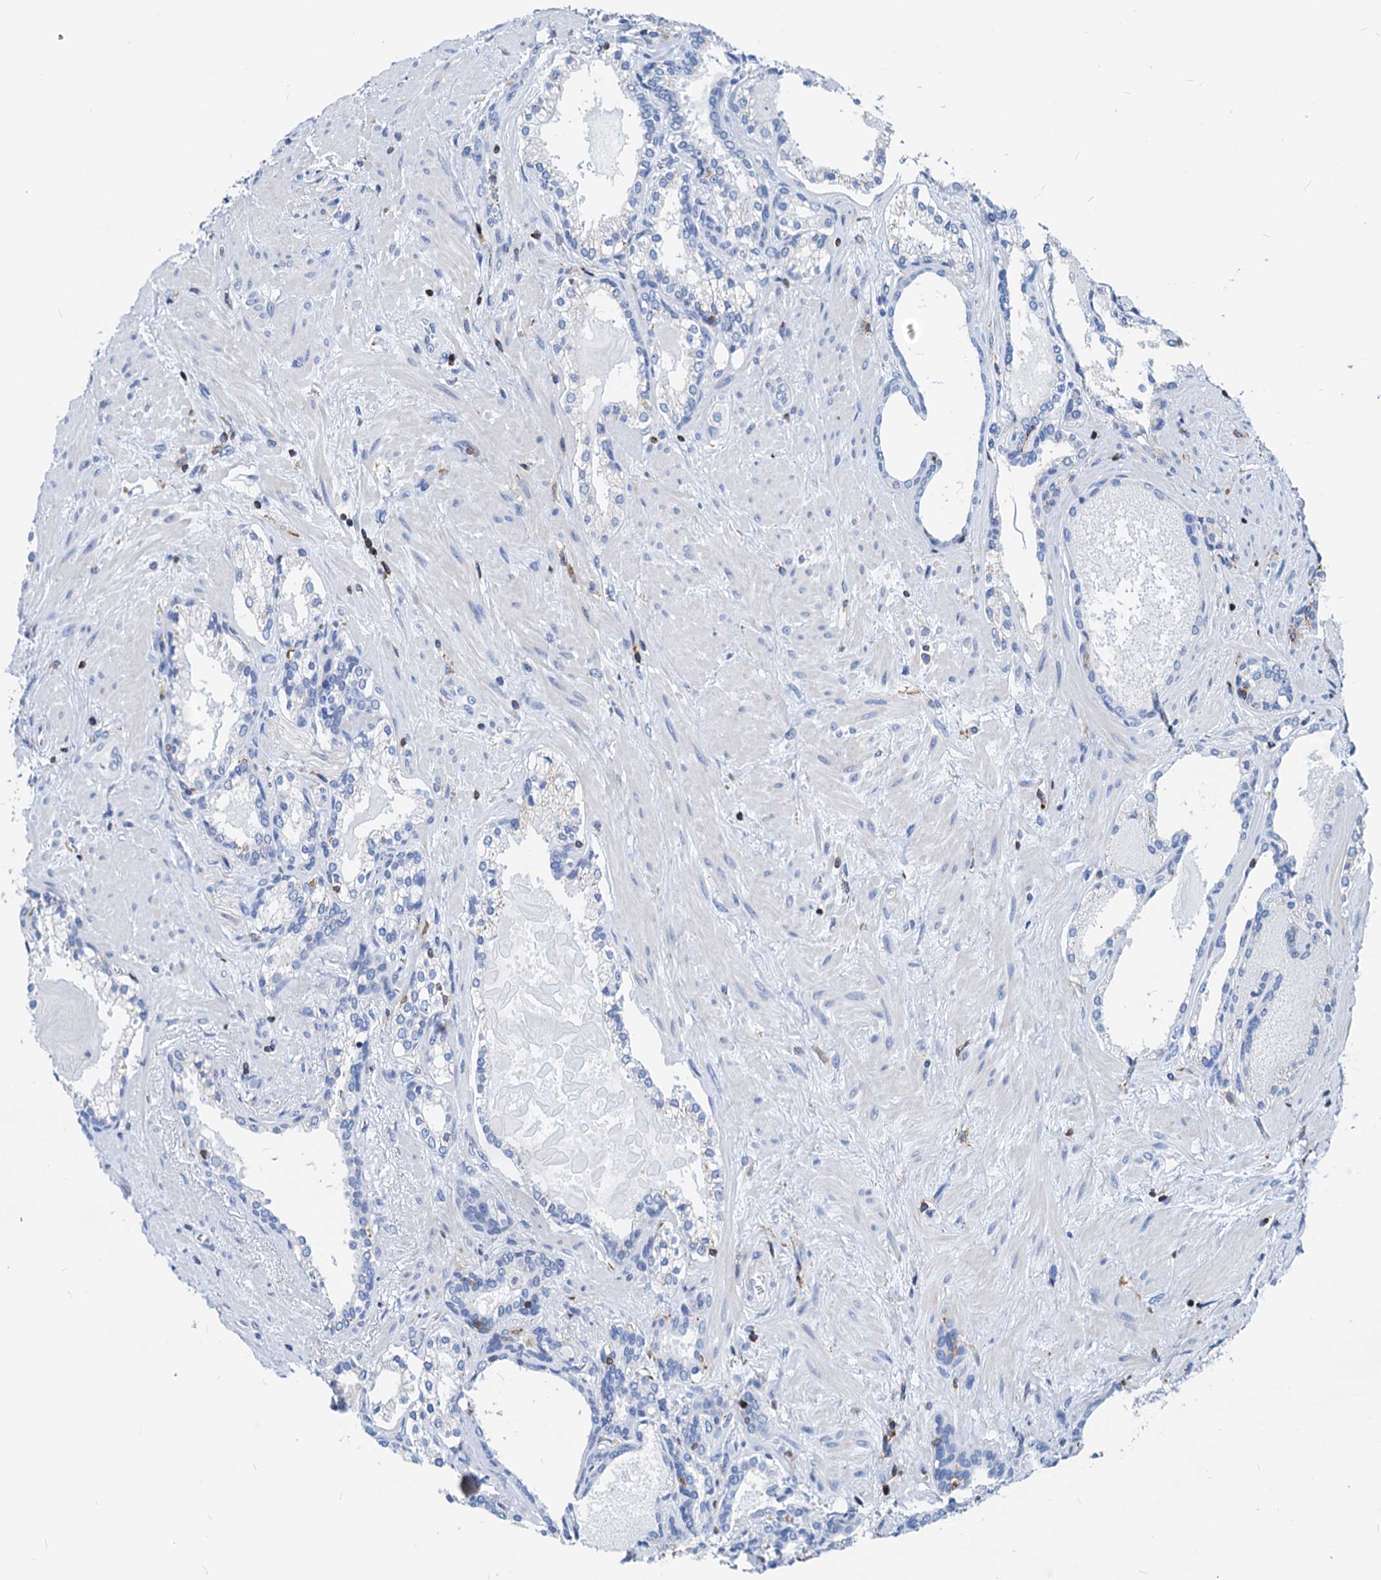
{"staining": {"intensity": "negative", "quantity": "none", "location": "none"}, "tissue": "prostate cancer", "cell_type": "Tumor cells", "image_type": "cancer", "snomed": [{"axis": "morphology", "description": "Adenocarcinoma, High grade"}, {"axis": "topography", "description": "Prostate"}], "caption": "This is an immunohistochemistry (IHC) photomicrograph of prostate cancer. There is no staining in tumor cells.", "gene": "LCP2", "patient": {"sex": "male", "age": 58}}